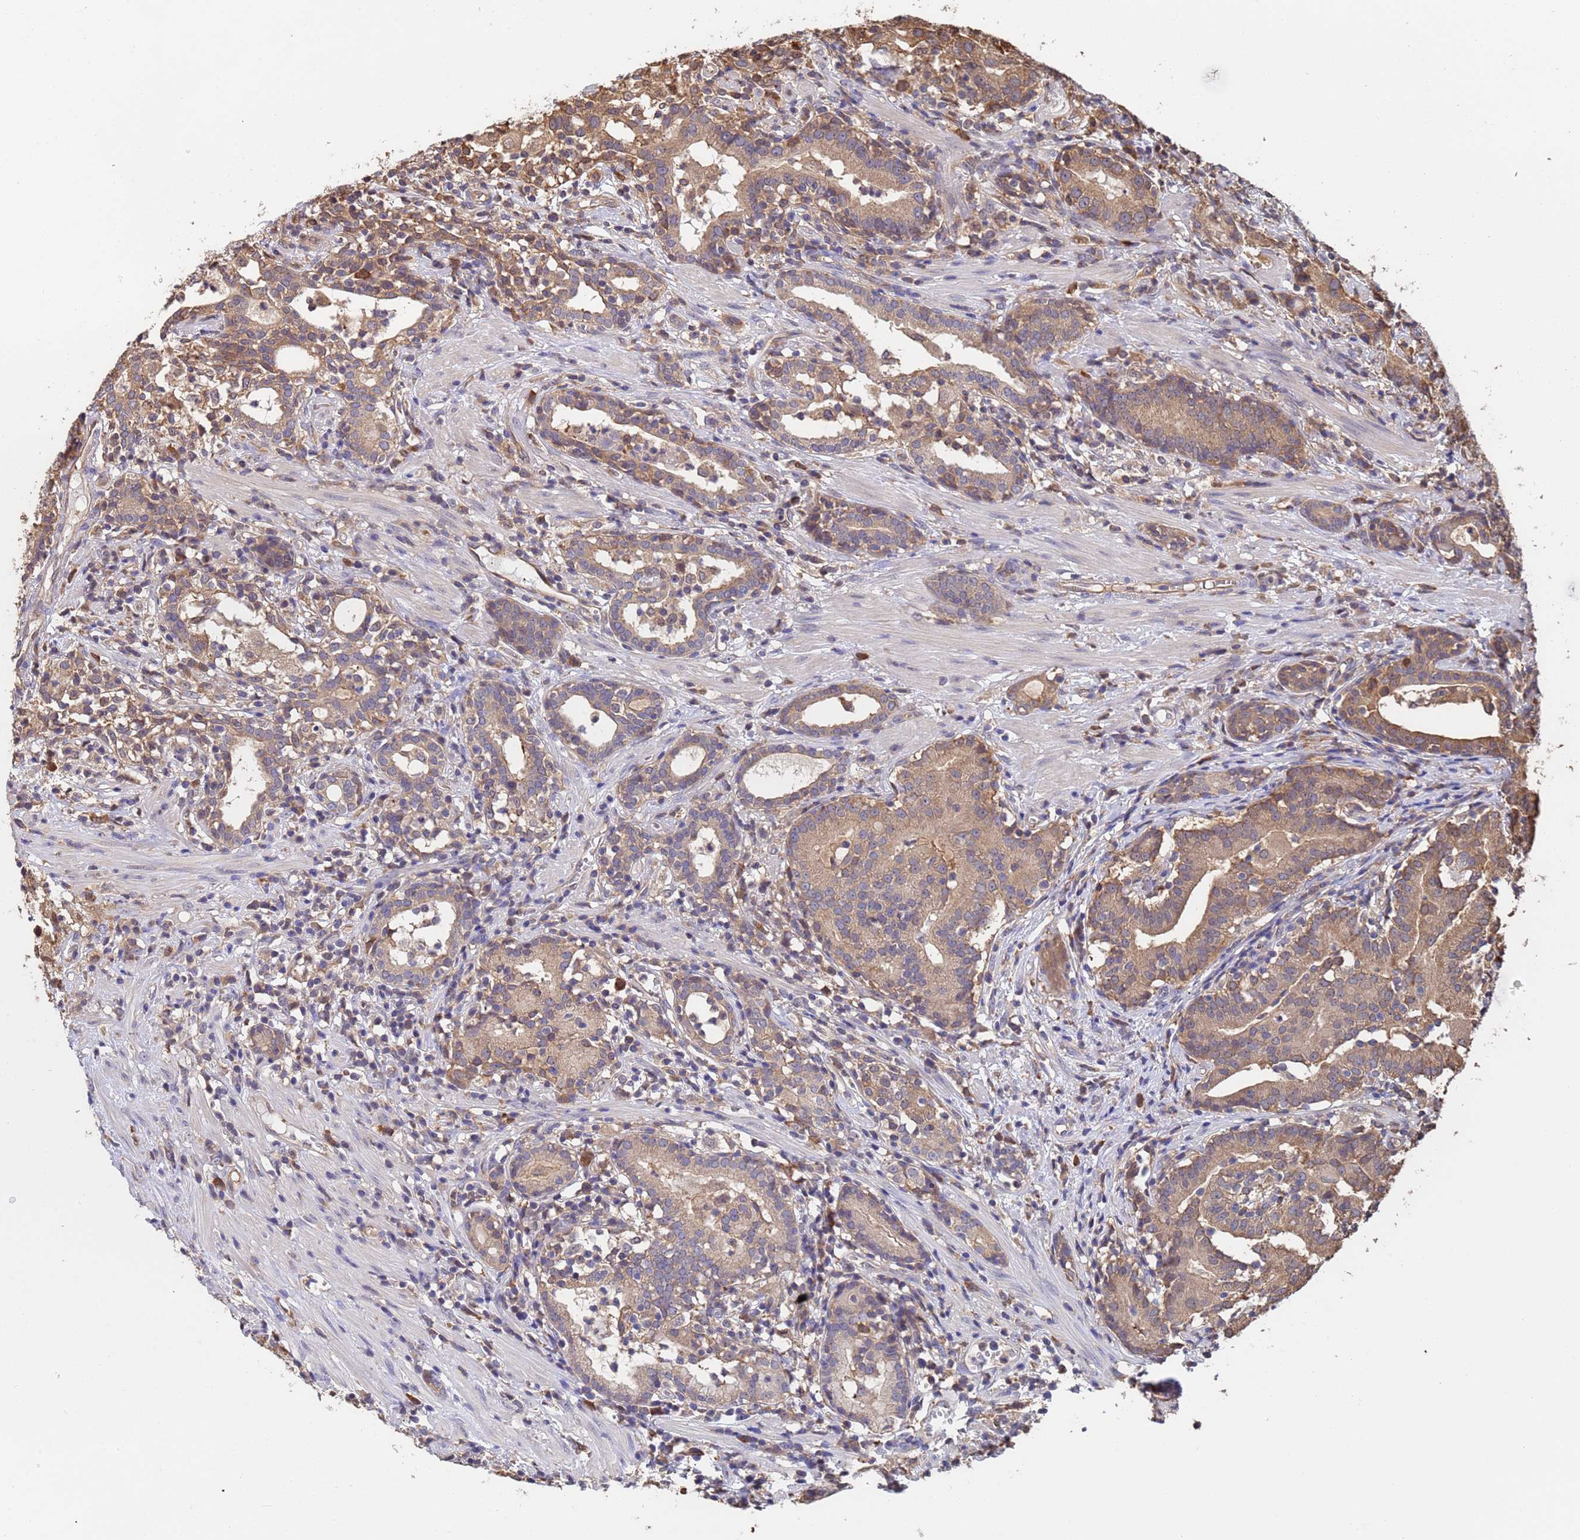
{"staining": {"intensity": "moderate", "quantity": ">75%", "location": "cytoplasmic/membranous"}, "tissue": "prostate cancer", "cell_type": "Tumor cells", "image_type": "cancer", "snomed": [{"axis": "morphology", "description": "Adenocarcinoma, High grade"}, {"axis": "topography", "description": "Prostate"}], "caption": "The photomicrograph demonstrates immunohistochemical staining of high-grade adenocarcinoma (prostate). There is moderate cytoplasmic/membranous expression is identified in about >75% of tumor cells. (brown staining indicates protein expression, while blue staining denotes nuclei).", "gene": "FAM25A", "patient": {"sex": "male", "age": 67}}